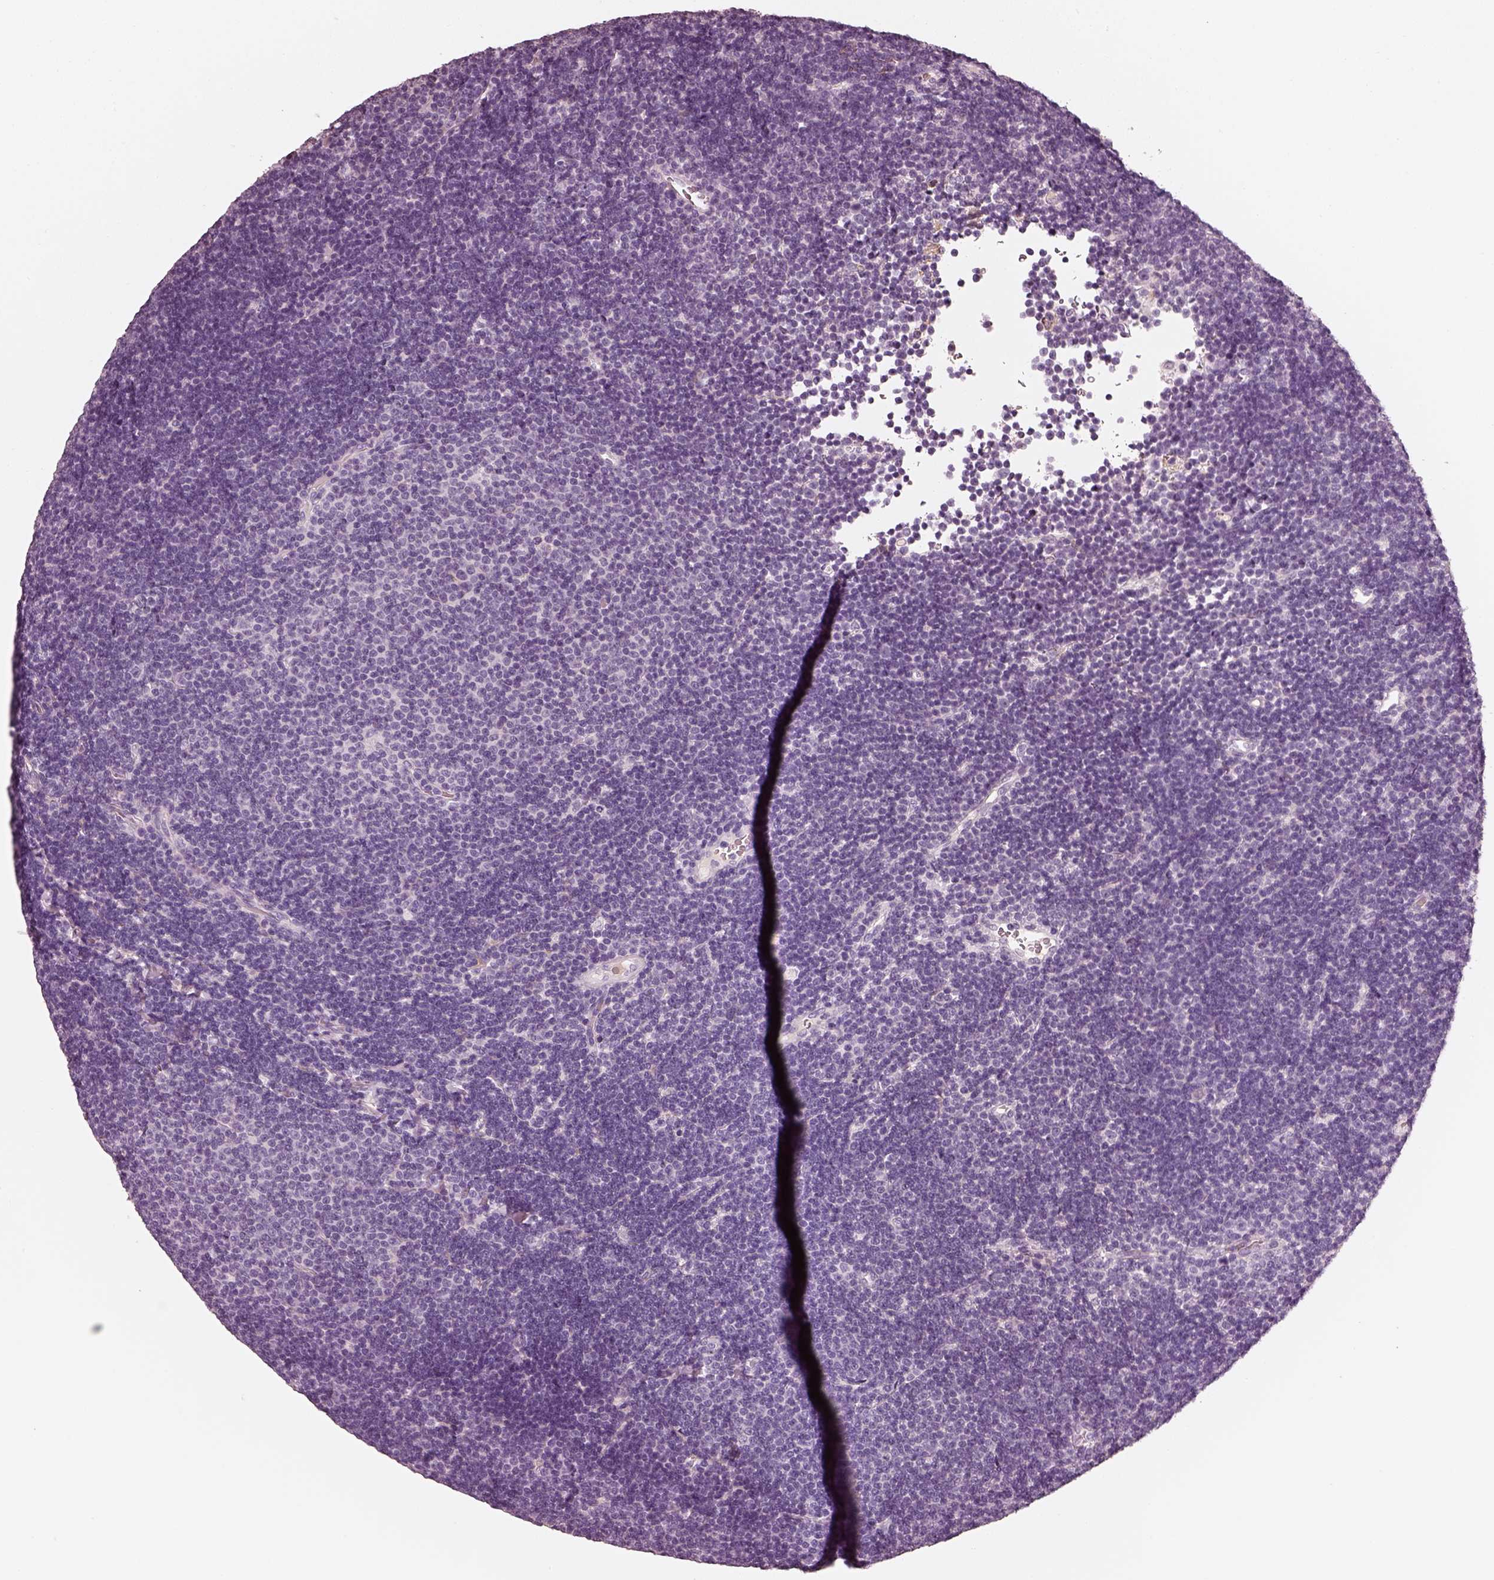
{"staining": {"intensity": "negative", "quantity": "none", "location": "none"}, "tissue": "lymphoma", "cell_type": "Tumor cells", "image_type": "cancer", "snomed": [{"axis": "morphology", "description": "Malignant lymphoma, non-Hodgkin's type, Low grade"}, {"axis": "topography", "description": "Brain"}], "caption": "This is a photomicrograph of immunohistochemistry staining of low-grade malignant lymphoma, non-Hodgkin's type, which shows no staining in tumor cells. Brightfield microscopy of immunohistochemistry (IHC) stained with DAB (brown) and hematoxylin (blue), captured at high magnification.", "gene": "RS1", "patient": {"sex": "female", "age": 66}}